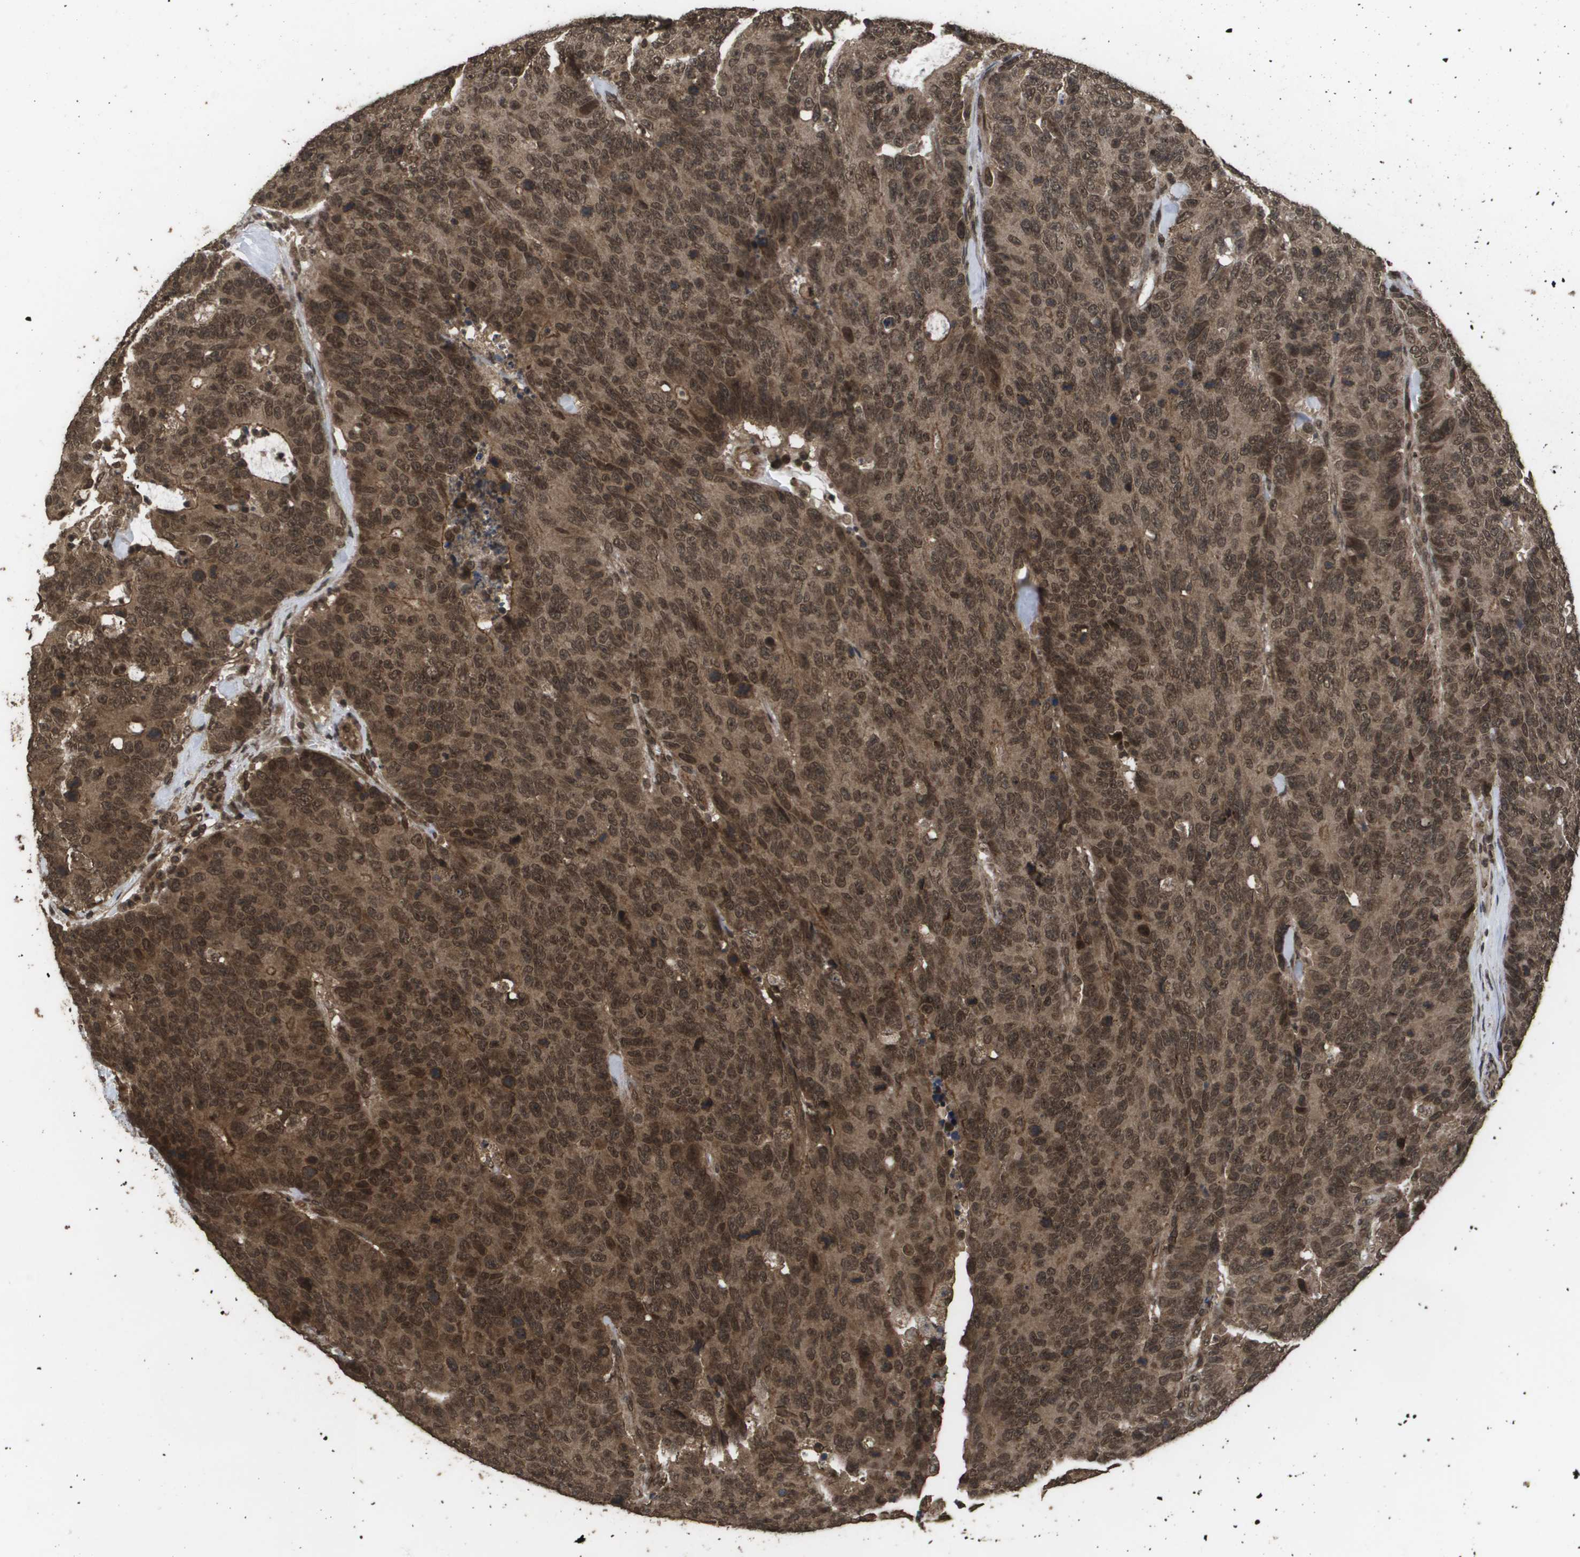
{"staining": {"intensity": "moderate", "quantity": ">75%", "location": "cytoplasmic/membranous,nuclear"}, "tissue": "colorectal cancer", "cell_type": "Tumor cells", "image_type": "cancer", "snomed": [{"axis": "morphology", "description": "Adenocarcinoma, NOS"}, {"axis": "topography", "description": "Colon"}], "caption": "Human colorectal adenocarcinoma stained with a brown dye shows moderate cytoplasmic/membranous and nuclear positive staining in about >75% of tumor cells.", "gene": "AXIN2", "patient": {"sex": "female", "age": 86}}